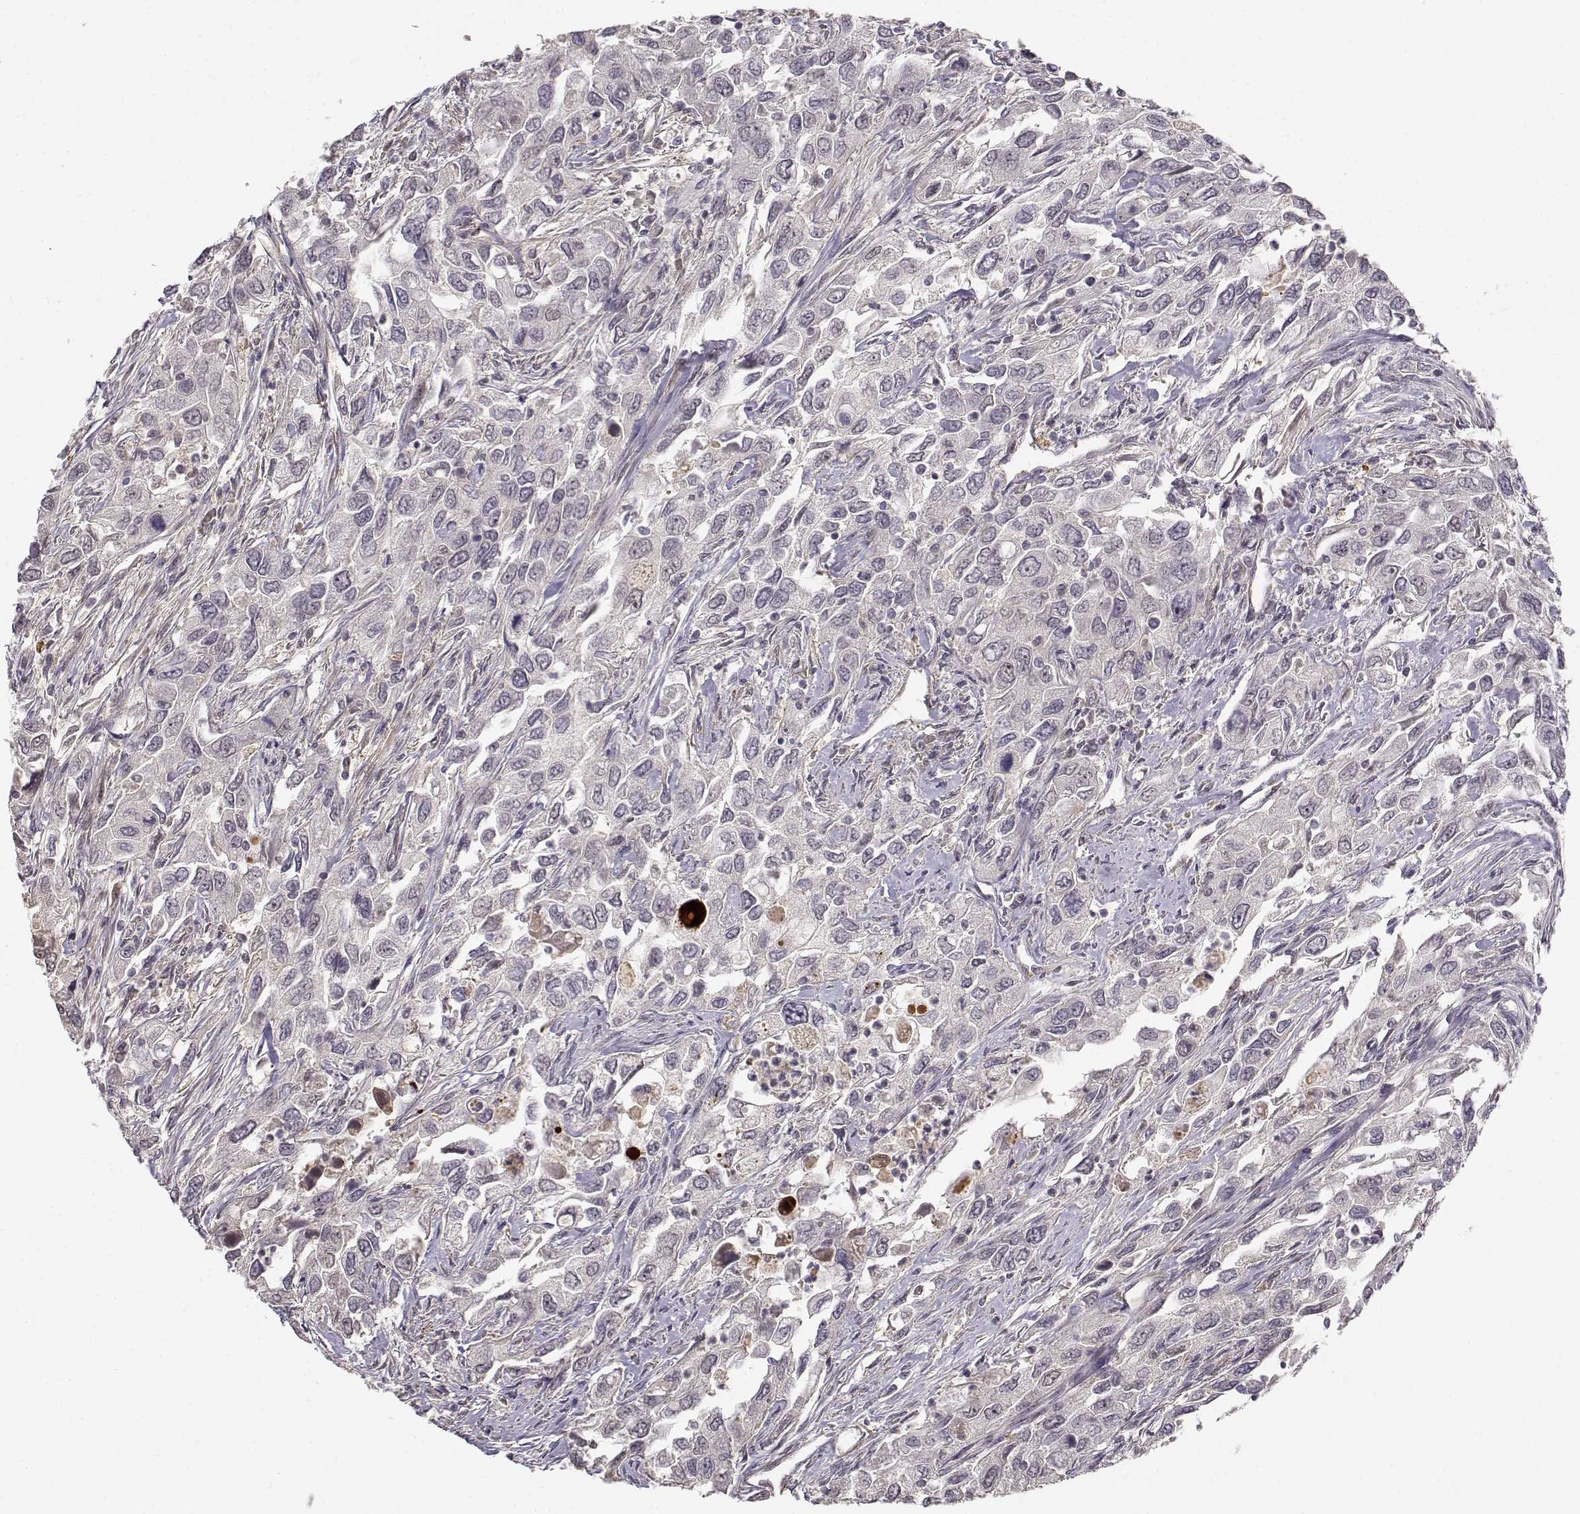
{"staining": {"intensity": "negative", "quantity": "none", "location": "none"}, "tissue": "urothelial cancer", "cell_type": "Tumor cells", "image_type": "cancer", "snomed": [{"axis": "morphology", "description": "Urothelial carcinoma, High grade"}, {"axis": "topography", "description": "Urinary bladder"}], "caption": "DAB (3,3'-diaminobenzidine) immunohistochemical staining of high-grade urothelial carcinoma demonstrates no significant expression in tumor cells.", "gene": "RGS9BP", "patient": {"sex": "male", "age": 76}}